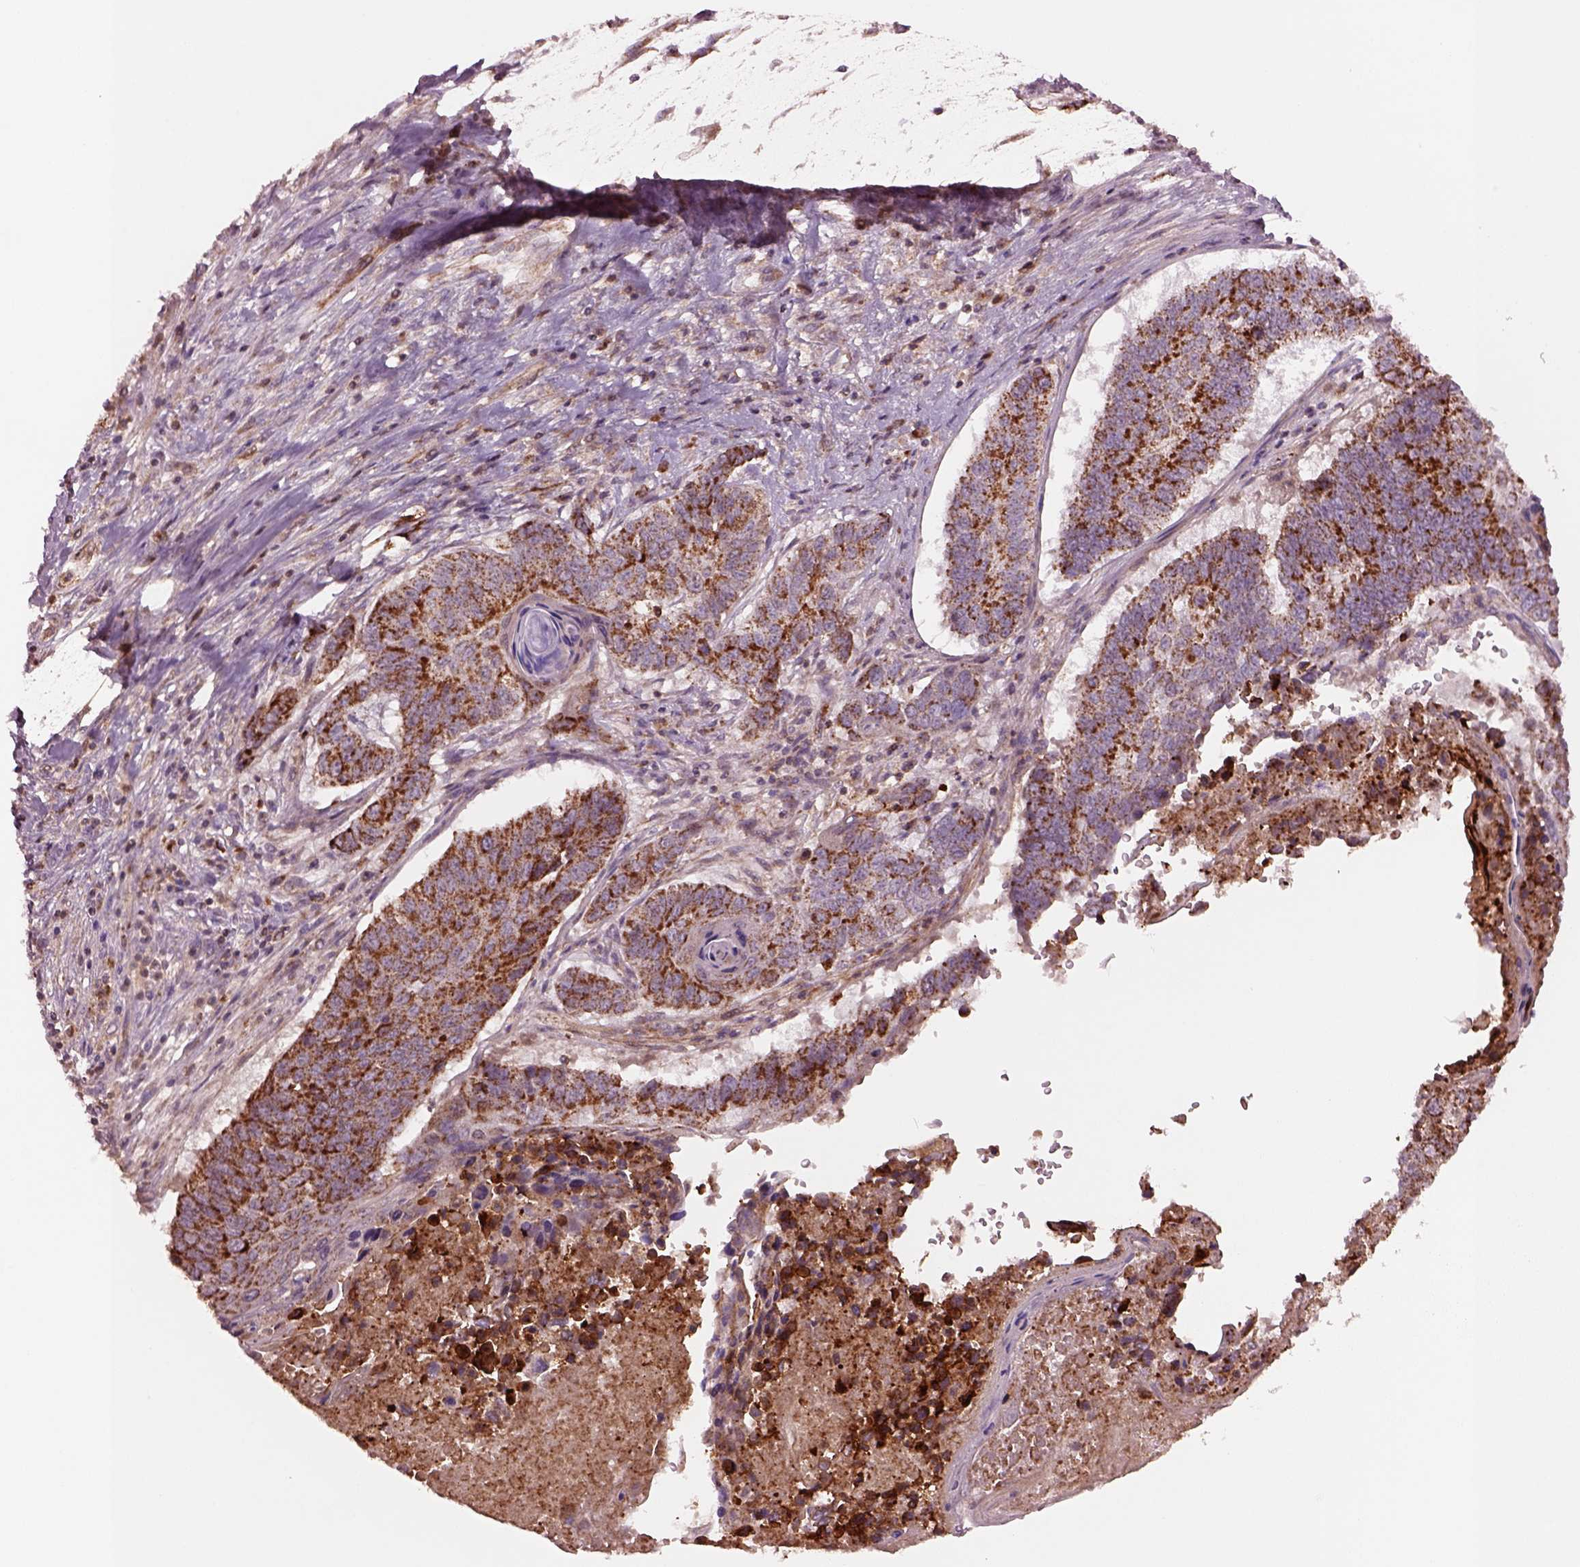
{"staining": {"intensity": "strong", "quantity": ">75%", "location": "cytoplasmic/membranous"}, "tissue": "lung cancer", "cell_type": "Tumor cells", "image_type": "cancer", "snomed": [{"axis": "morphology", "description": "Squamous cell carcinoma, NOS"}, {"axis": "topography", "description": "Lung"}], "caption": "A brown stain labels strong cytoplasmic/membranous positivity of a protein in human squamous cell carcinoma (lung) tumor cells.", "gene": "SLC25A5", "patient": {"sex": "male", "age": 73}}